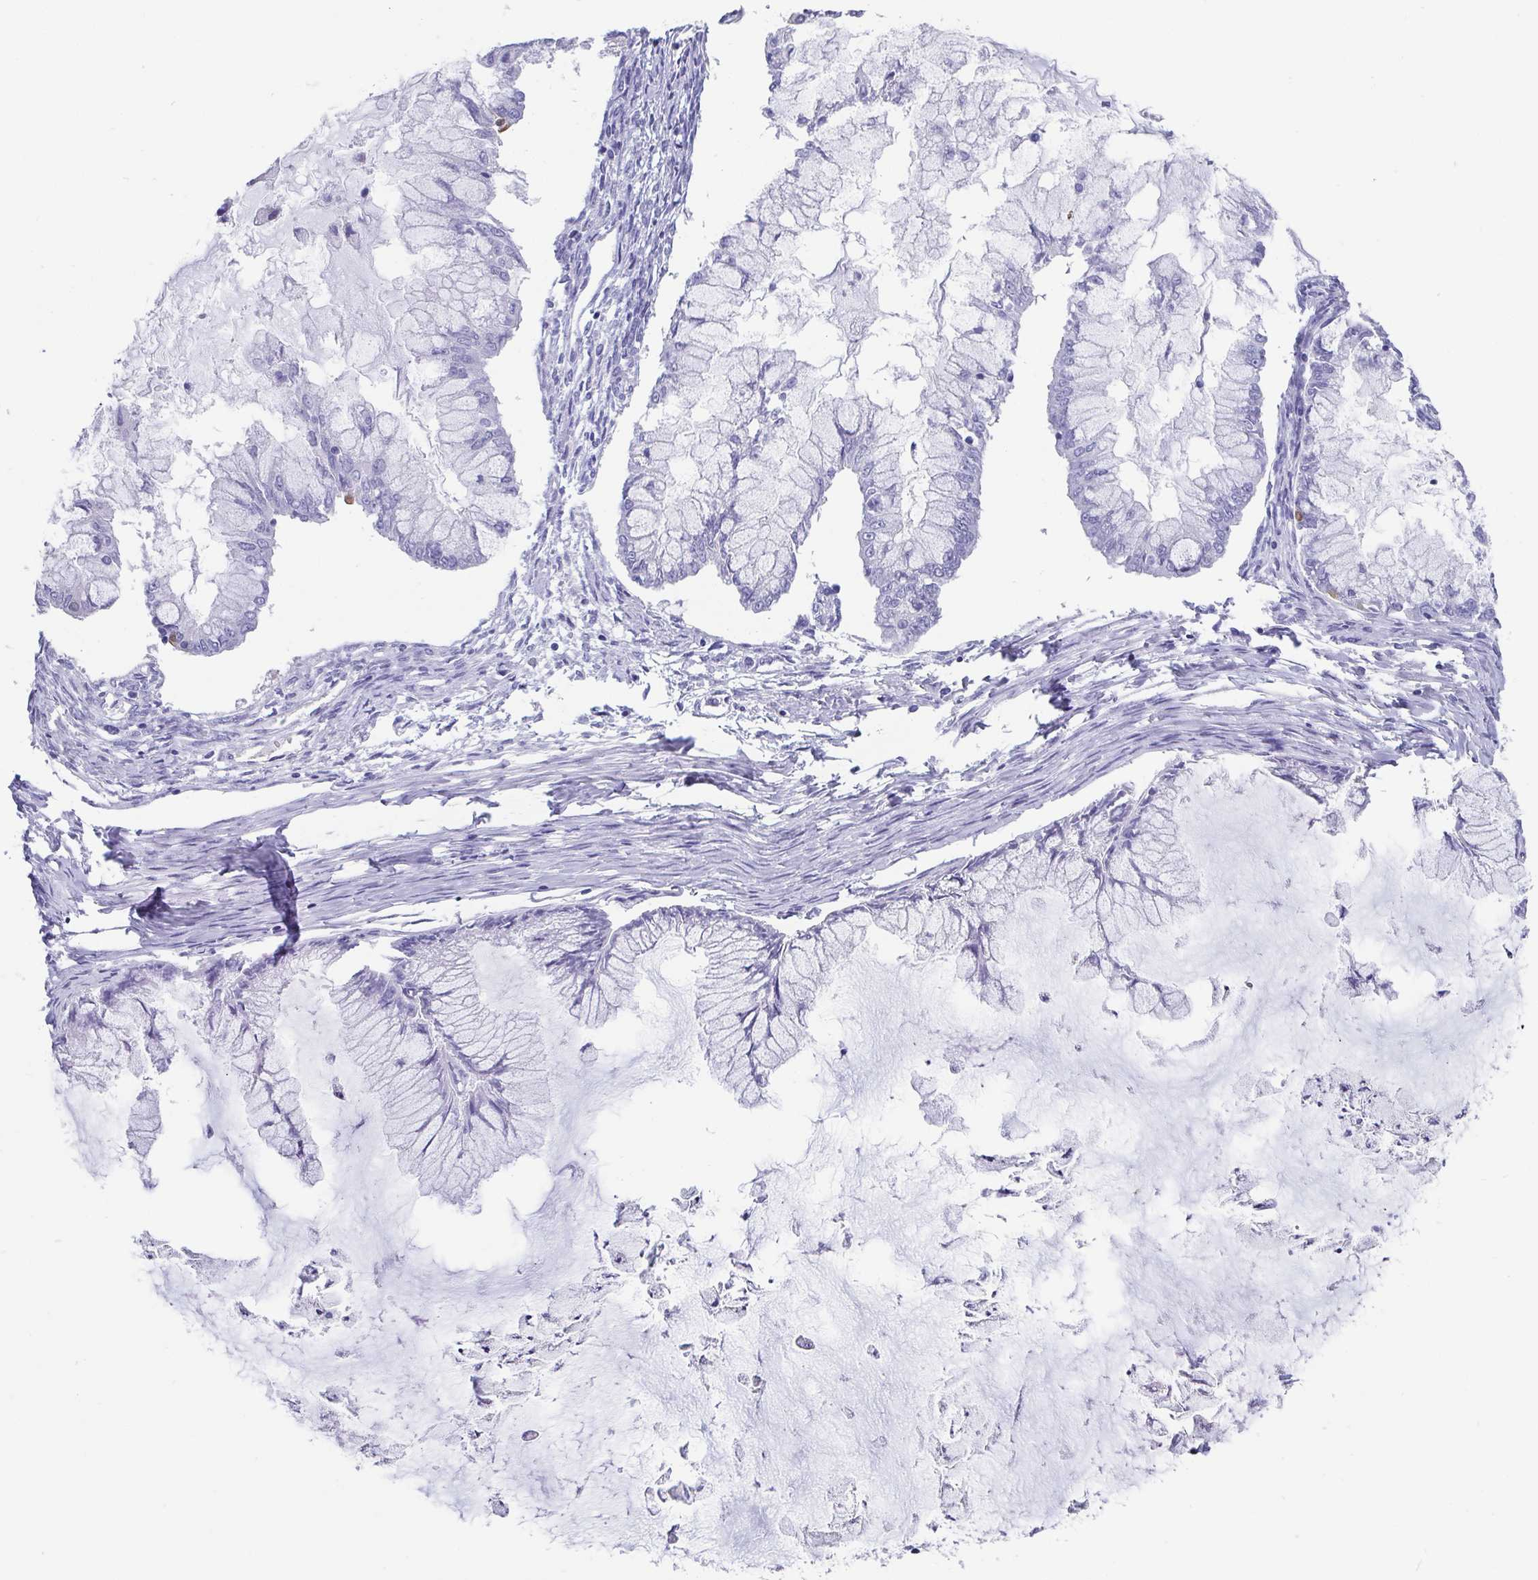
{"staining": {"intensity": "negative", "quantity": "none", "location": "none"}, "tissue": "ovarian cancer", "cell_type": "Tumor cells", "image_type": "cancer", "snomed": [{"axis": "morphology", "description": "Cystadenocarcinoma, mucinous, NOS"}, {"axis": "topography", "description": "Ovary"}], "caption": "This is an IHC histopathology image of ovarian cancer (mucinous cystadenocarcinoma). There is no staining in tumor cells.", "gene": "SCGN", "patient": {"sex": "female", "age": 34}}